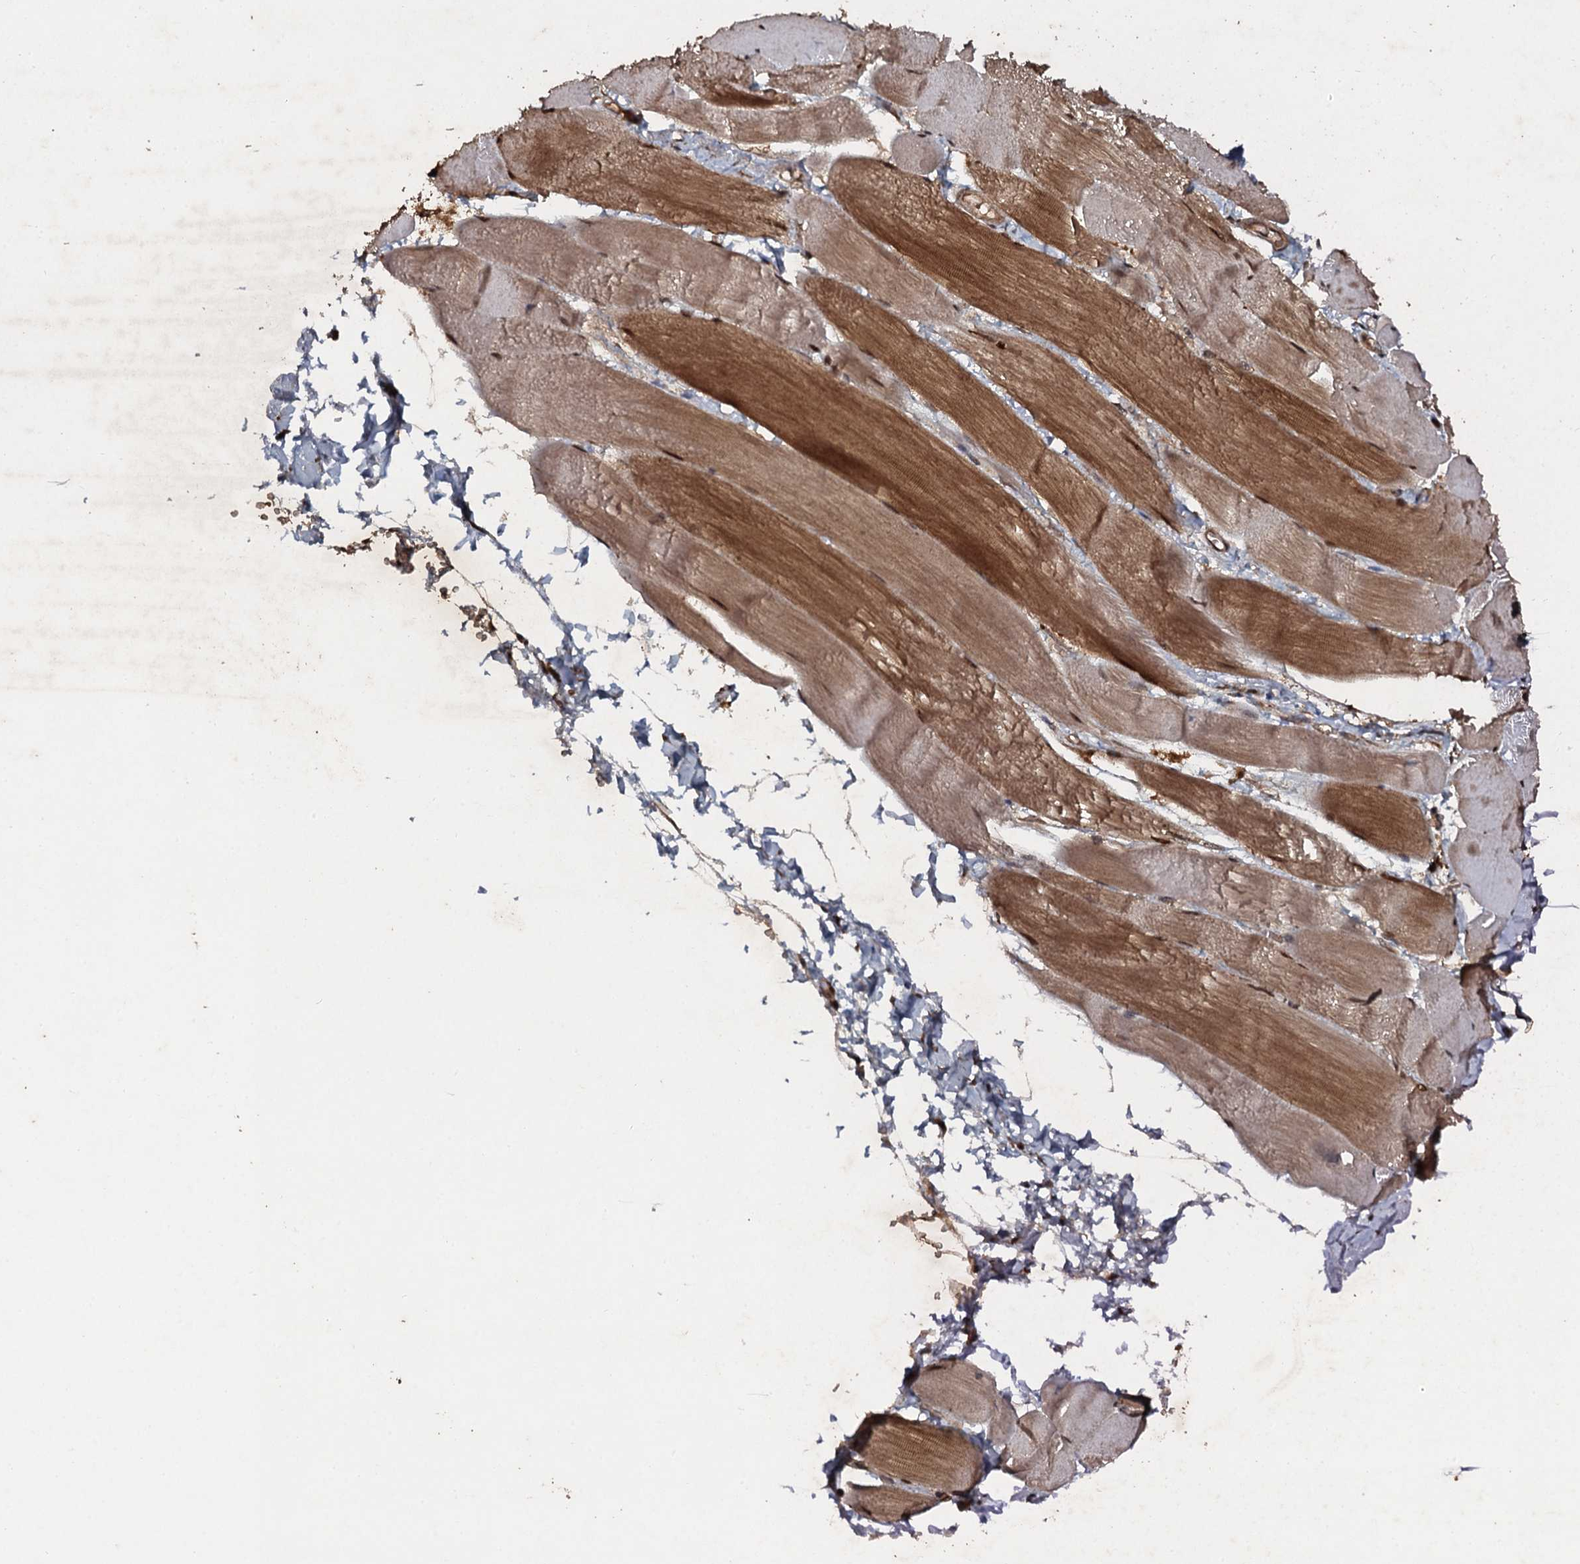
{"staining": {"intensity": "moderate", "quantity": ">75%", "location": "cytoplasmic/membranous"}, "tissue": "skeletal muscle", "cell_type": "Myocytes", "image_type": "normal", "snomed": [{"axis": "morphology", "description": "Normal tissue, NOS"}, {"axis": "morphology", "description": "Basal cell carcinoma"}, {"axis": "topography", "description": "Skeletal muscle"}], "caption": "Myocytes demonstrate moderate cytoplasmic/membranous positivity in approximately >75% of cells in benign skeletal muscle.", "gene": "ADGRG3", "patient": {"sex": "female", "age": 64}}